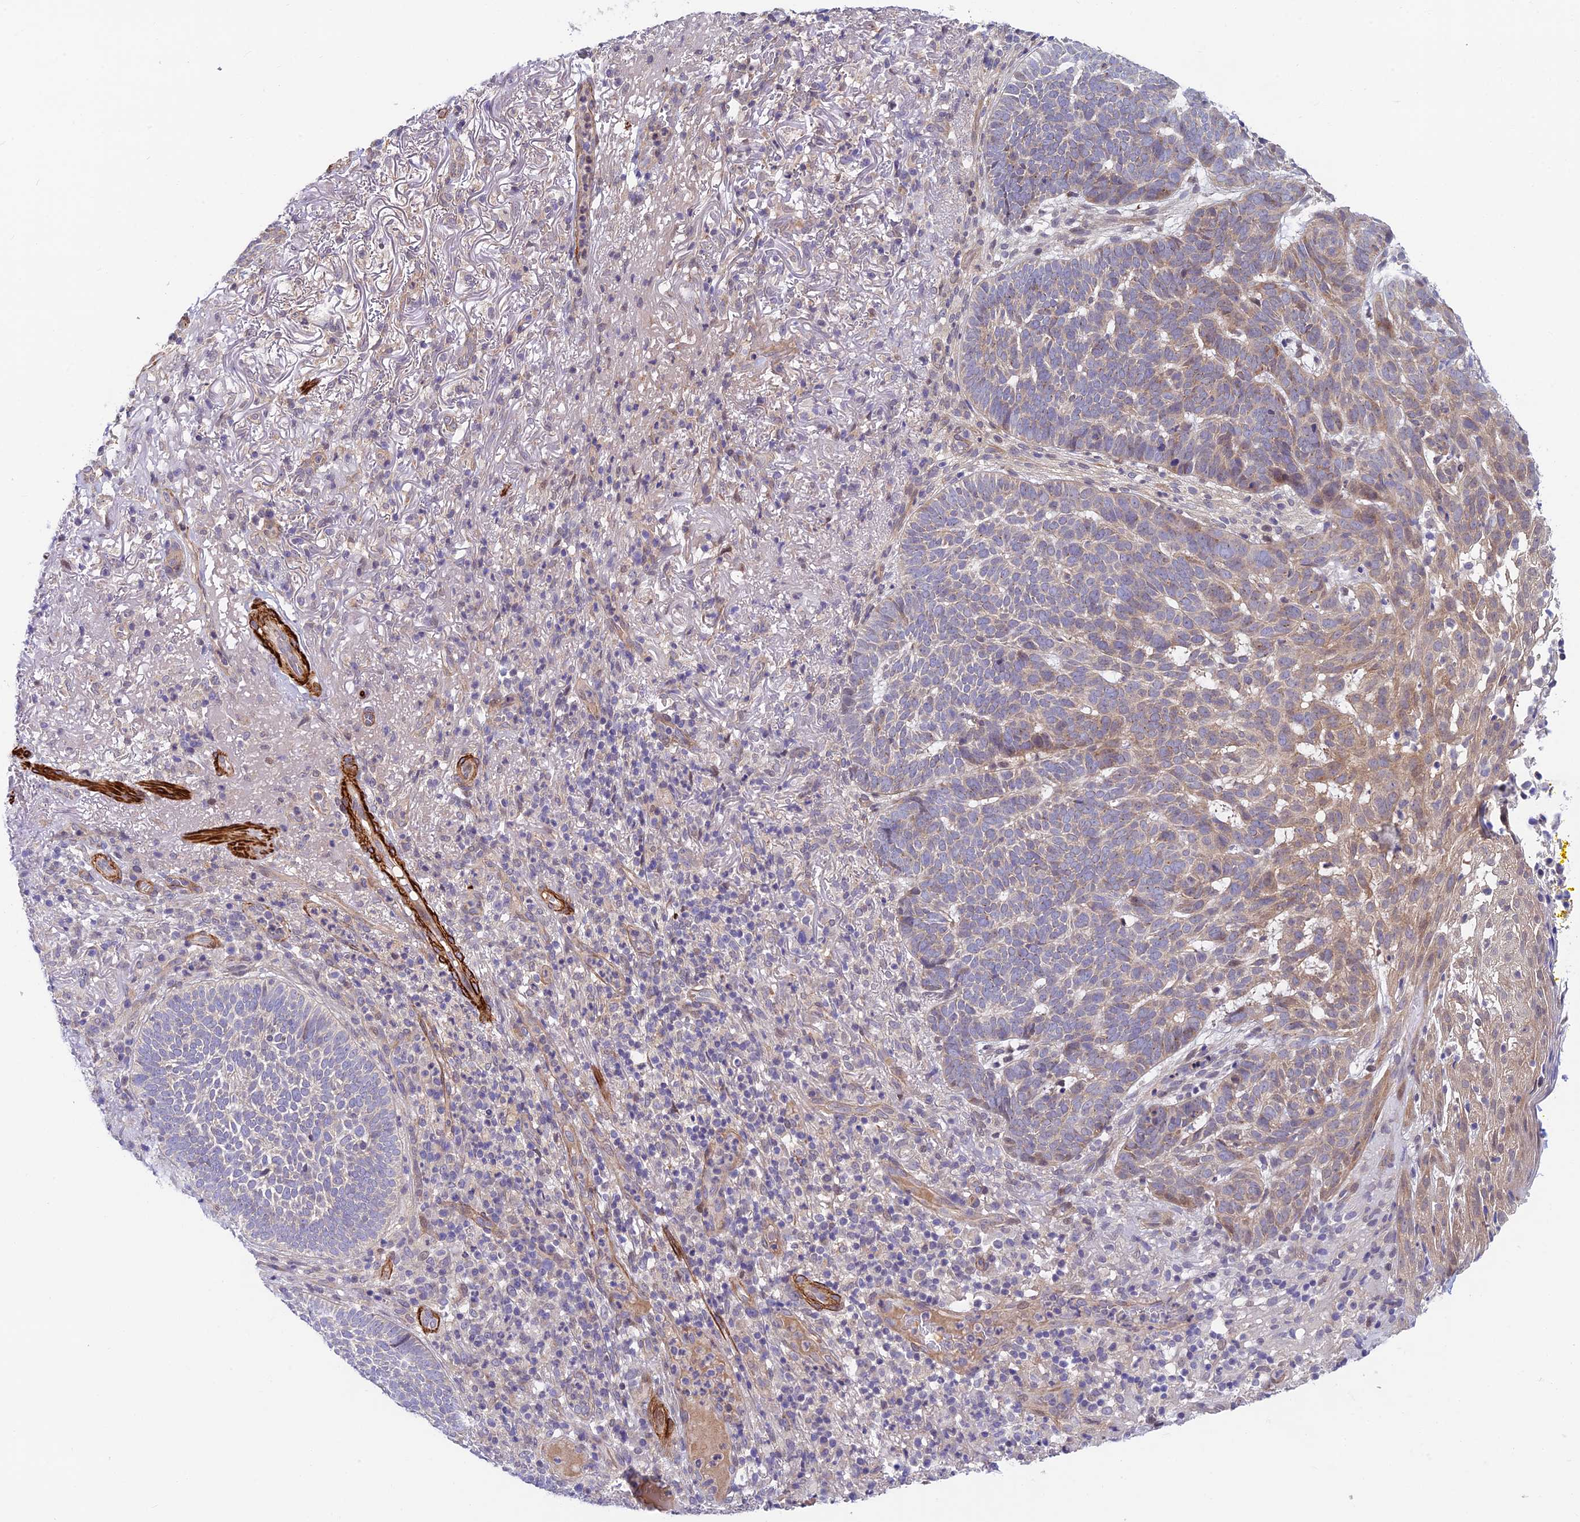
{"staining": {"intensity": "weak", "quantity": "25%-75%", "location": "cytoplasmic/membranous"}, "tissue": "skin cancer", "cell_type": "Tumor cells", "image_type": "cancer", "snomed": [{"axis": "morphology", "description": "Basal cell carcinoma"}, {"axis": "topography", "description": "Skin"}], "caption": "DAB (3,3'-diaminobenzidine) immunohistochemical staining of skin cancer displays weak cytoplasmic/membranous protein expression in approximately 25%-75% of tumor cells. (Stains: DAB (3,3'-diaminobenzidine) in brown, nuclei in blue, Microscopy: brightfield microscopy at high magnification).", "gene": "ANKRD50", "patient": {"sex": "female", "age": 78}}